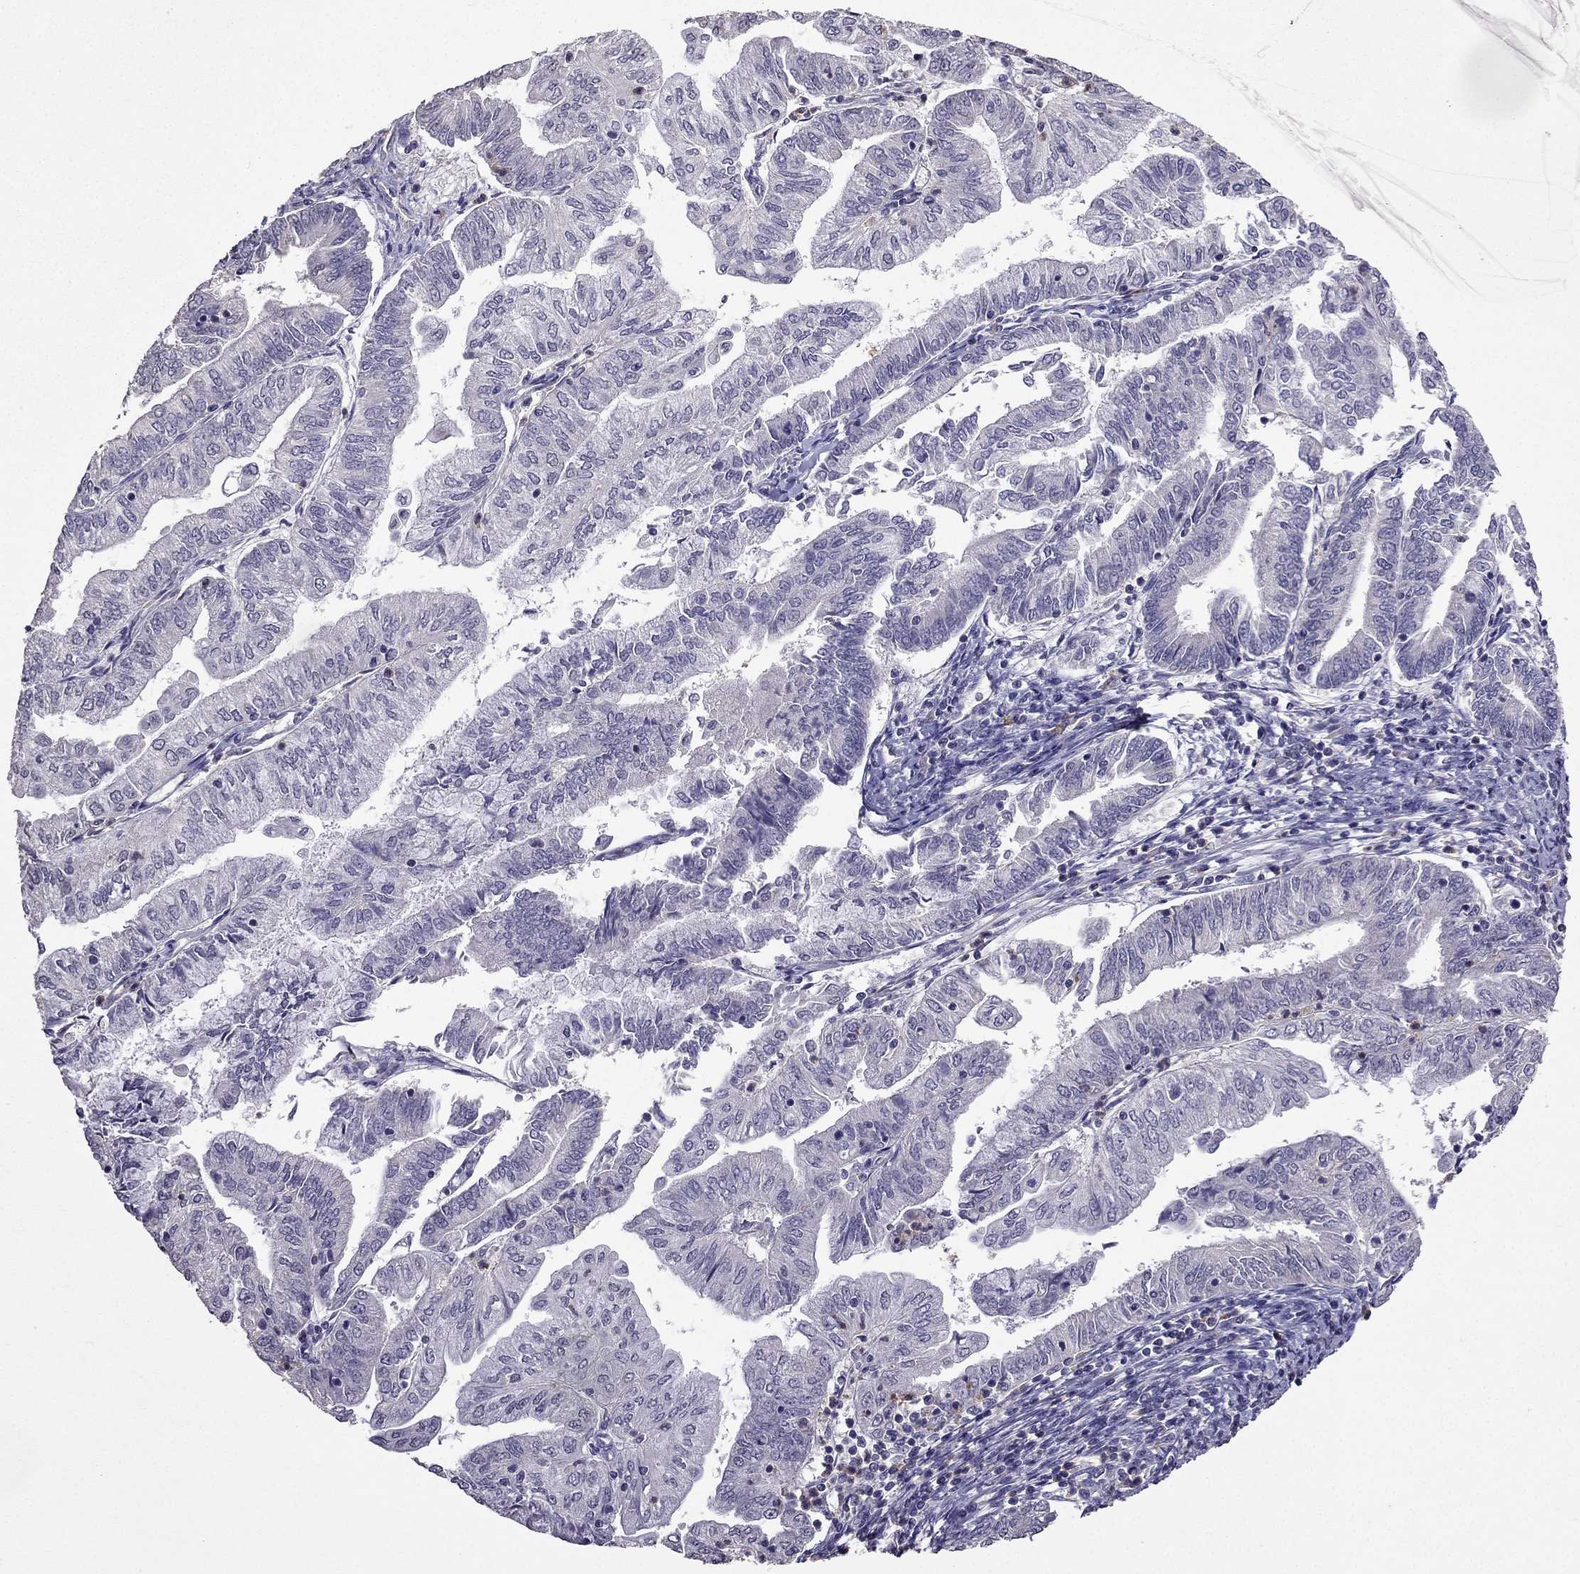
{"staining": {"intensity": "negative", "quantity": "none", "location": "none"}, "tissue": "endometrial cancer", "cell_type": "Tumor cells", "image_type": "cancer", "snomed": [{"axis": "morphology", "description": "Adenocarcinoma, NOS"}, {"axis": "topography", "description": "Endometrium"}], "caption": "Adenocarcinoma (endometrial) stained for a protein using immunohistochemistry exhibits no positivity tumor cells.", "gene": "RFLNB", "patient": {"sex": "female", "age": 55}}